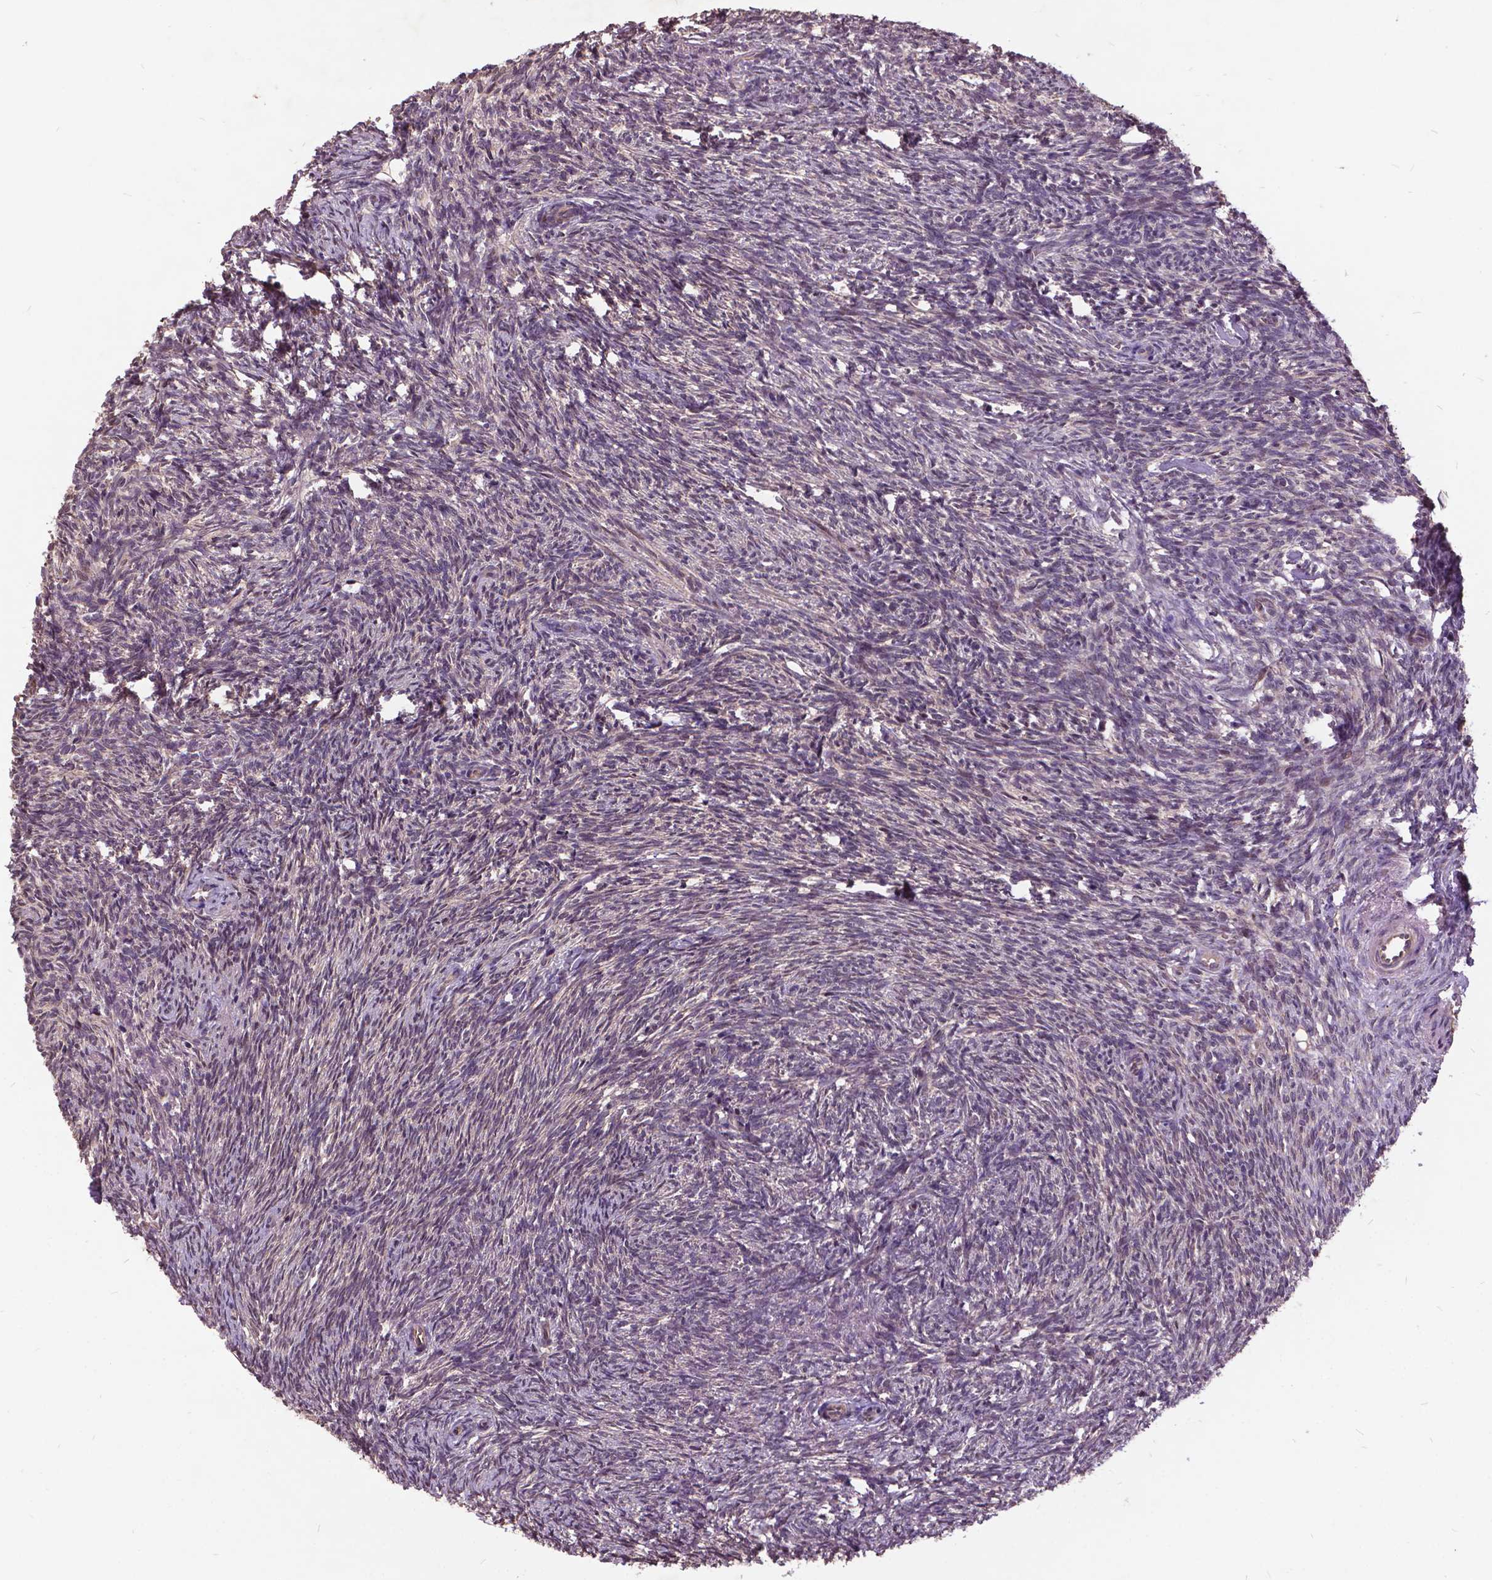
{"staining": {"intensity": "moderate", "quantity": ">75%", "location": "cytoplasmic/membranous"}, "tissue": "ovary", "cell_type": "Follicle cells", "image_type": "normal", "snomed": [{"axis": "morphology", "description": "Normal tissue, NOS"}, {"axis": "topography", "description": "Ovary"}], "caption": "Immunohistochemistry (IHC) image of benign ovary: ovary stained using immunohistochemistry (IHC) reveals medium levels of moderate protein expression localized specifically in the cytoplasmic/membranous of follicle cells, appearing as a cytoplasmic/membranous brown color.", "gene": "AP1S3", "patient": {"sex": "female", "age": 46}}